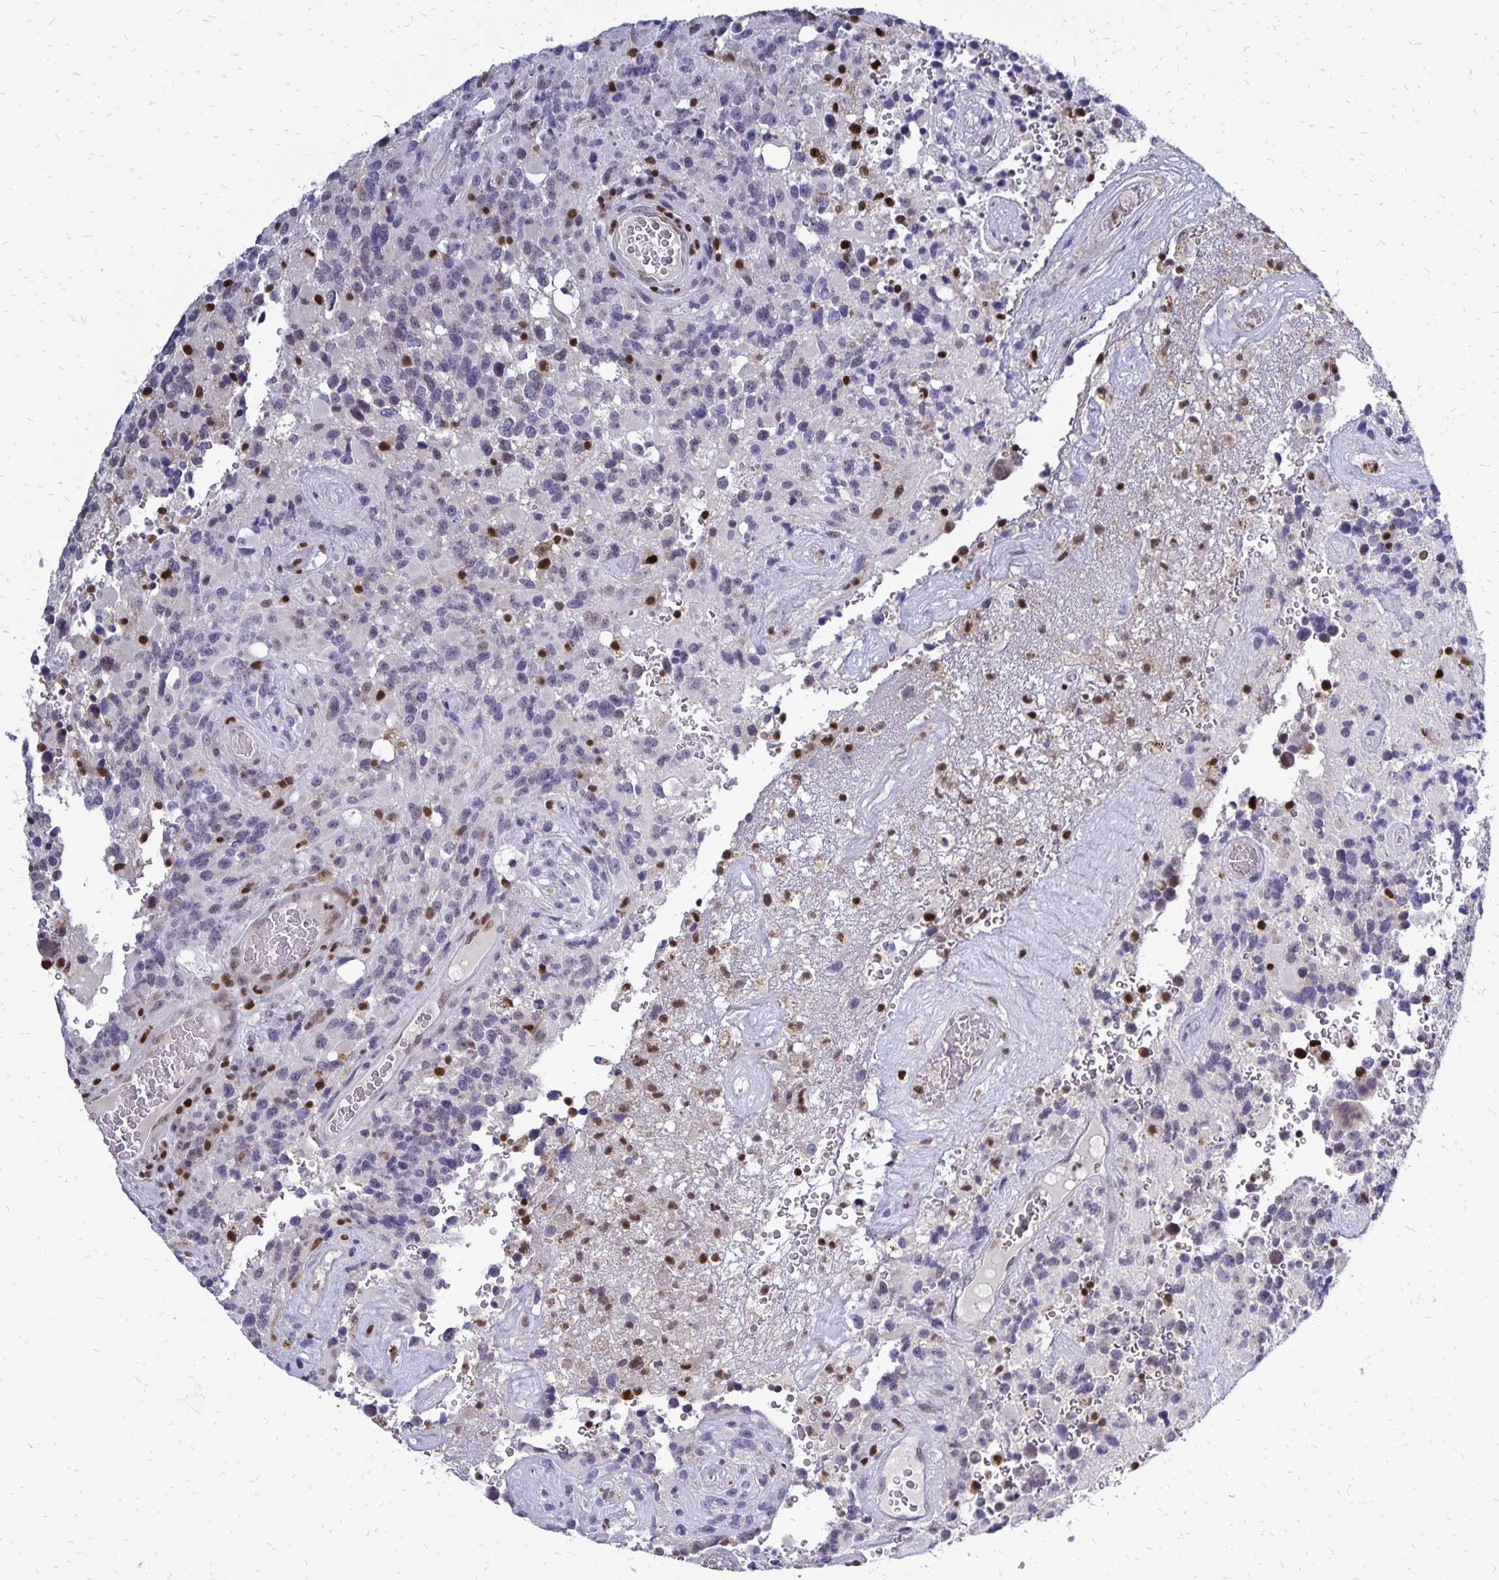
{"staining": {"intensity": "weak", "quantity": "<25%", "location": "nuclear"}, "tissue": "glioma", "cell_type": "Tumor cells", "image_type": "cancer", "snomed": [{"axis": "morphology", "description": "Glioma, malignant, High grade"}, {"axis": "topography", "description": "Brain"}], "caption": "IHC histopathology image of neoplastic tissue: malignant high-grade glioma stained with DAB demonstrates no significant protein expression in tumor cells.", "gene": "DCK", "patient": {"sex": "female", "age": 40}}